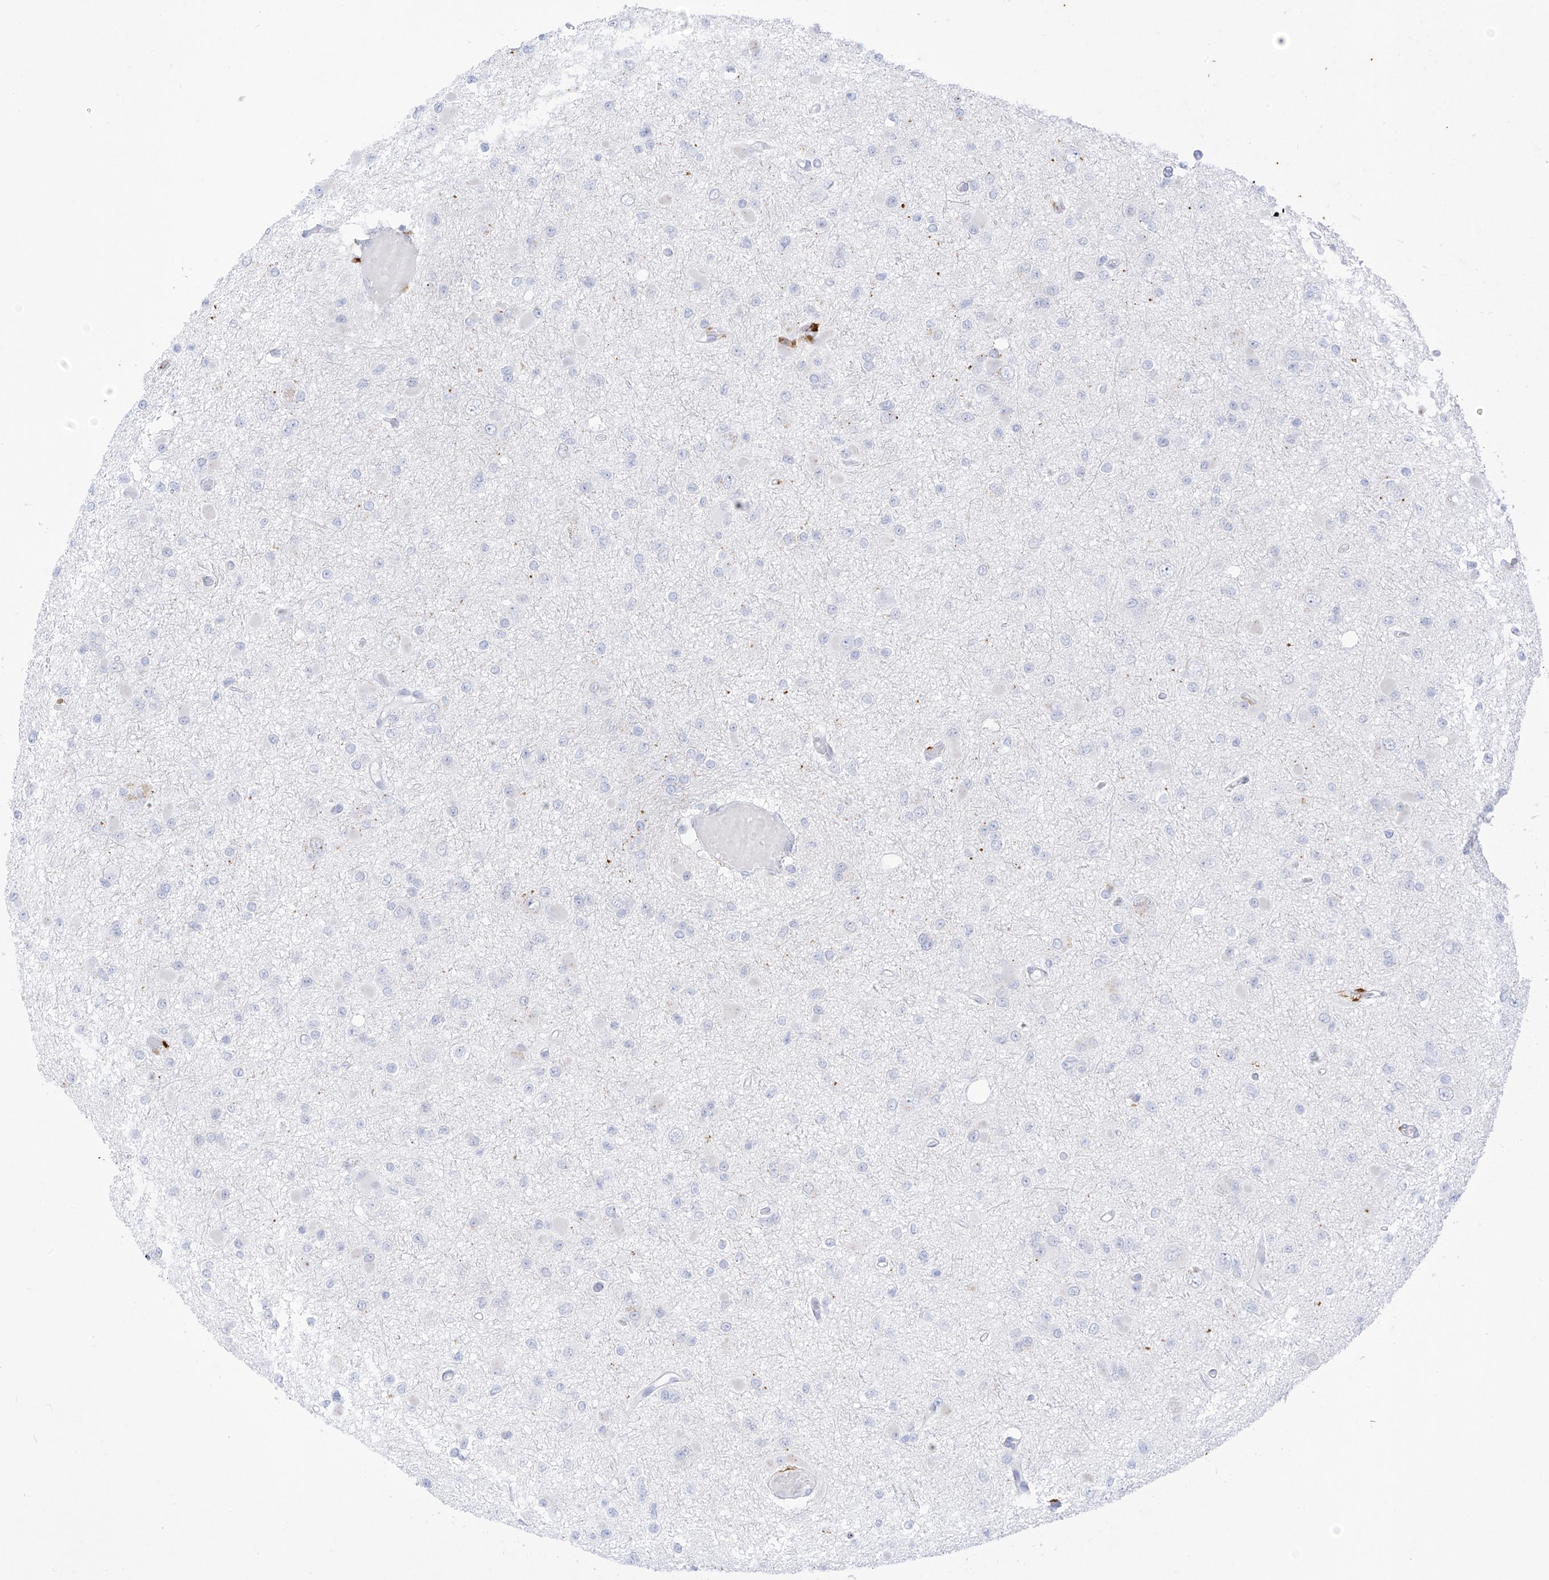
{"staining": {"intensity": "negative", "quantity": "none", "location": "none"}, "tissue": "glioma", "cell_type": "Tumor cells", "image_type": "cancer", "snomed": [{"axis": "morphology", "description": "Glioma, malignant, Low grade"}, {"axis": "topography", "description": "Brain"}], "caption": "This is an immunohistochemistry photomicrograph of malignant glioma (low-grade). There is no expression in tumor cells.", "gene": "PSPH", "patient": {"sex": "female", "age": 22}}